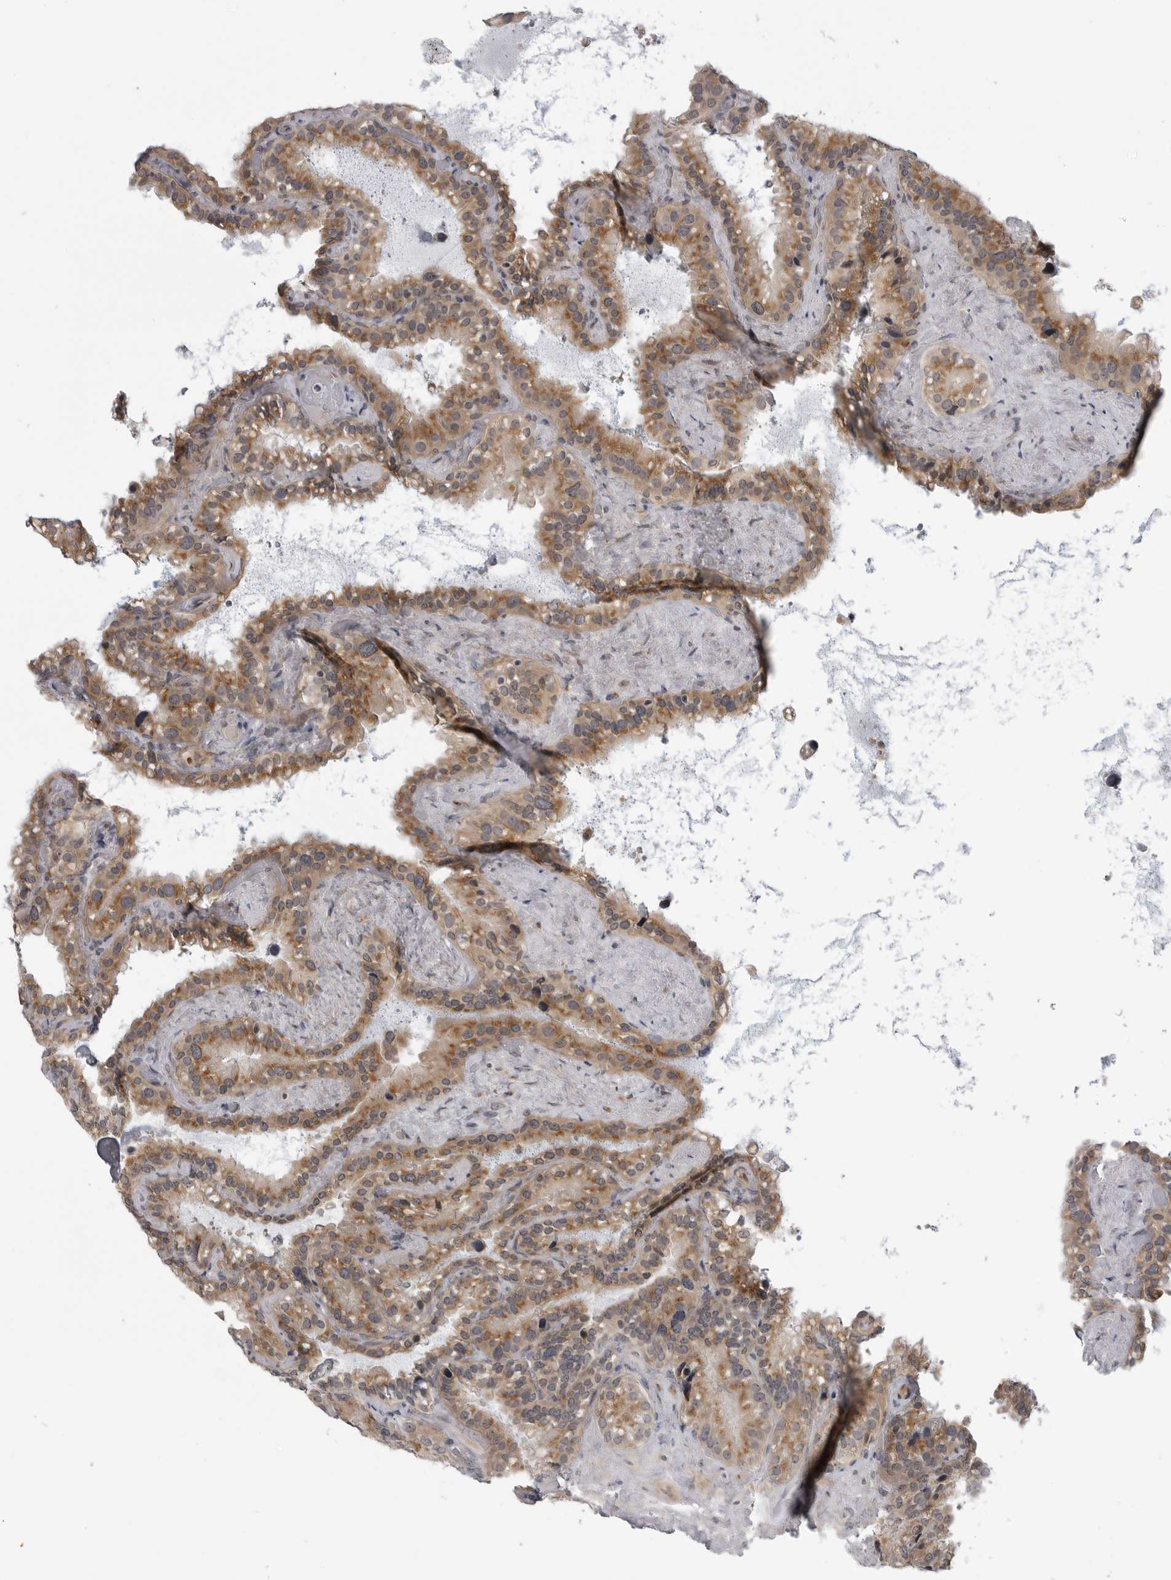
{"staining": {"intensity": "moderate", "quantity": ">75%", "location": "cytoplasmic/membranous"}, "tissue": "seminal vesicle", "cell_type": "Glandular cells", "image_type": "normal", "snomed": [{"axis": "morphology", "description": "Normal tissue, NOS"}, {"axis": "topography", "description": "Prostate"}, {"axis": "topography", "description": "Seminal veicle"}], "caption": "Seminal vesicle stained for a protein reveals moderate cytoplasmic/membranous positivity in glandular cells. (DAB IHC with brightfield microscopy, high magnification).", "gene": "LRRC45", "patient": {"sex": "male", "age": 68}}